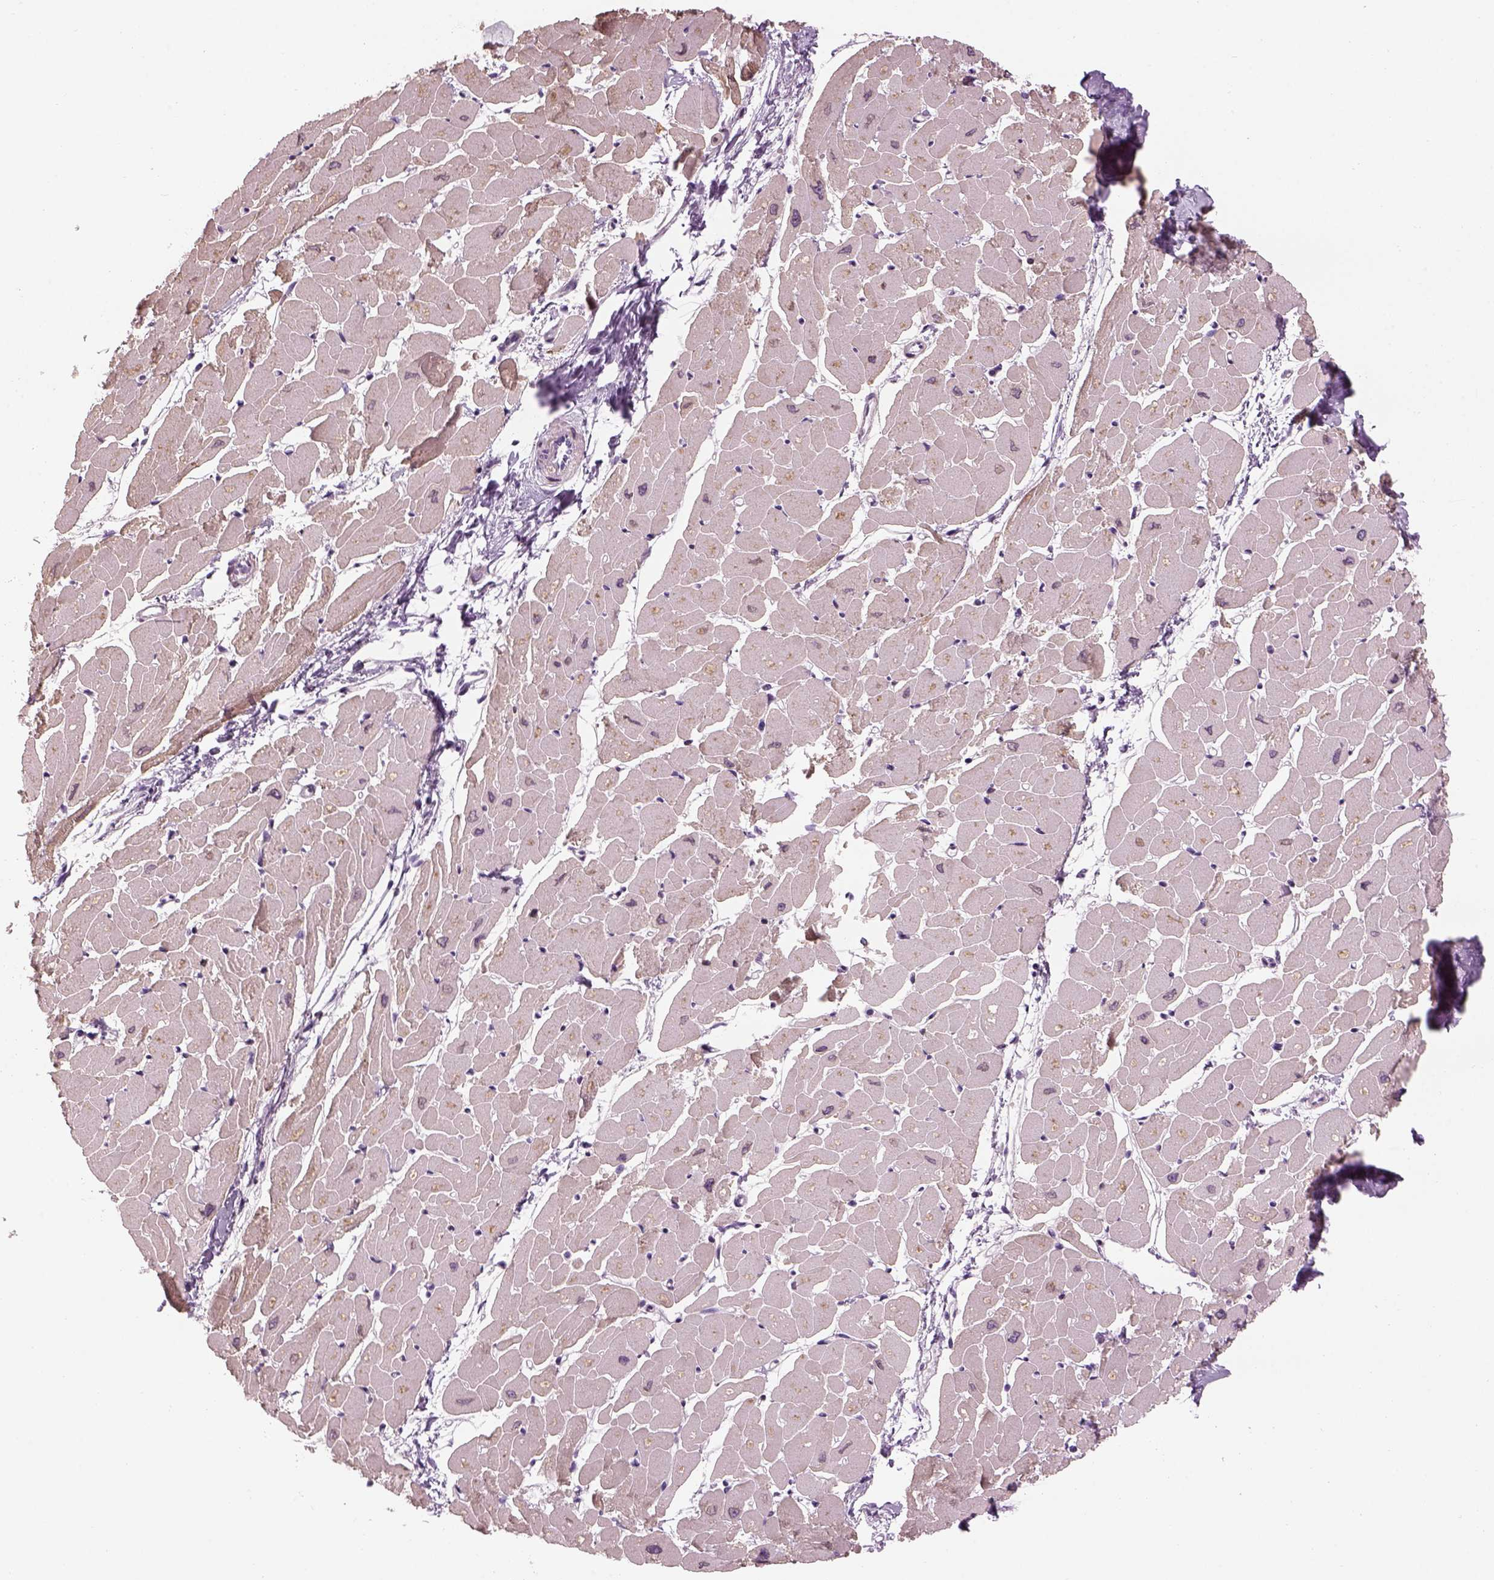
{"staining": {"intensity": "weak", "quantity": "<25%", "location": "cytoplasmic/membranous"}, "tissue": "heart muscle", "cell_type": "Cardiomyocytes", "image_type": "normal", "snomed": [{"axis": "morphology", "description": "Normal tissue, NOS"}, {"axis": "topography", "description": "Heart"}], "caption": "IHC of normal human heart muscle displays no positivity in cardiomyocytes.", "gene": "LRRIQ3", "patient": {"sex": "male", "age": 57}}